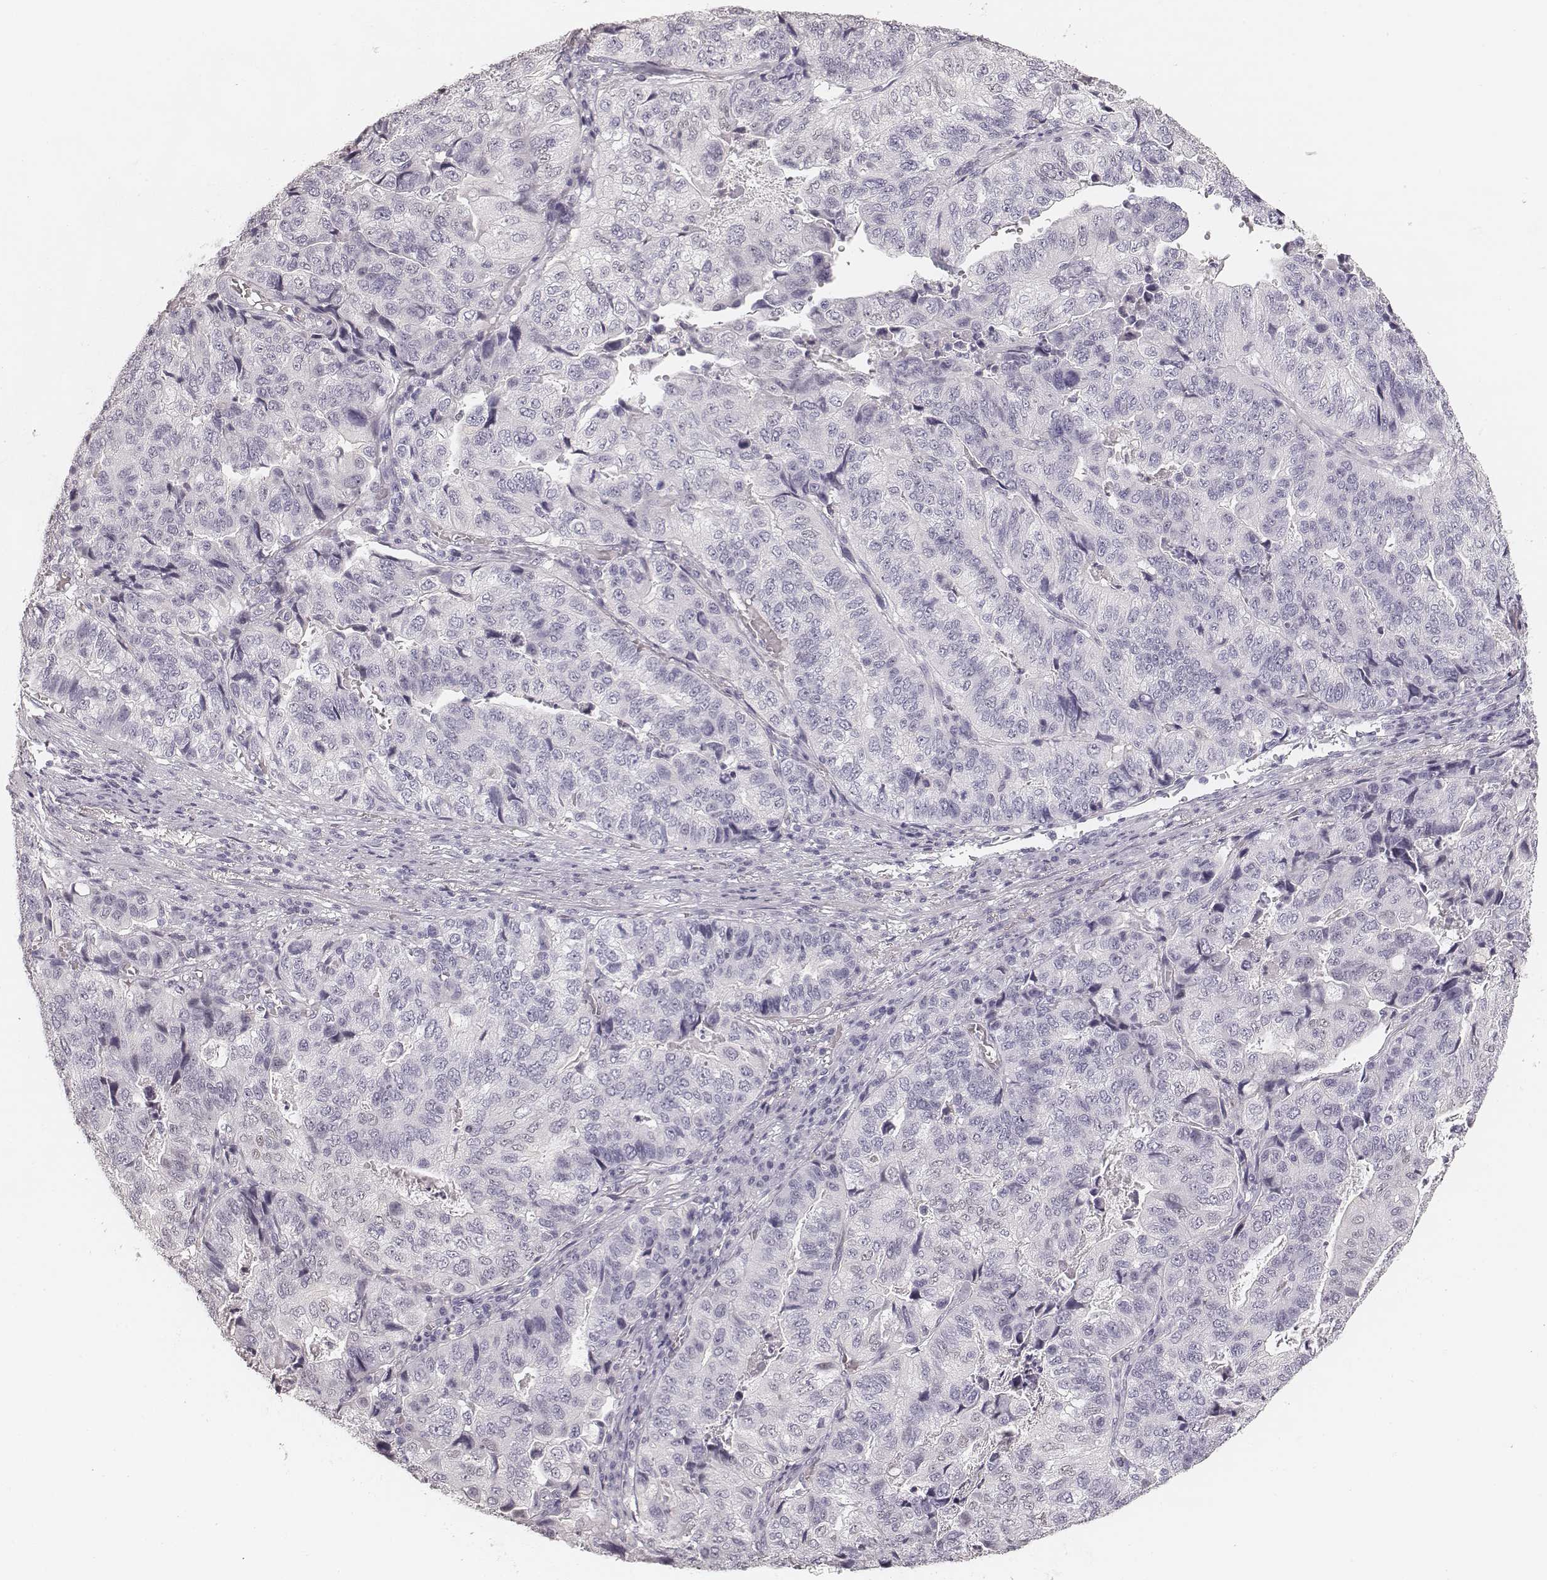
{"staining": {"intensity": "negative", "quantity": "none", "location": "none"}, "tissue": "stomach cancer", "cell_type": "Tumor cells", "image_type": "cancer", "snomed": [{"axis": "morphology", "description": "Adenocarcinoma, NOS"}, {"axis": "topography", "description": "Stomach, upper"}], "caption": "This is an immunohistochemistry photomicrograph of human stomach cancer (adenocarcinoma). There is no expression in tumor cells.", "gene": "HNF4G", "patient": {"sex": "female", "age": 67}}